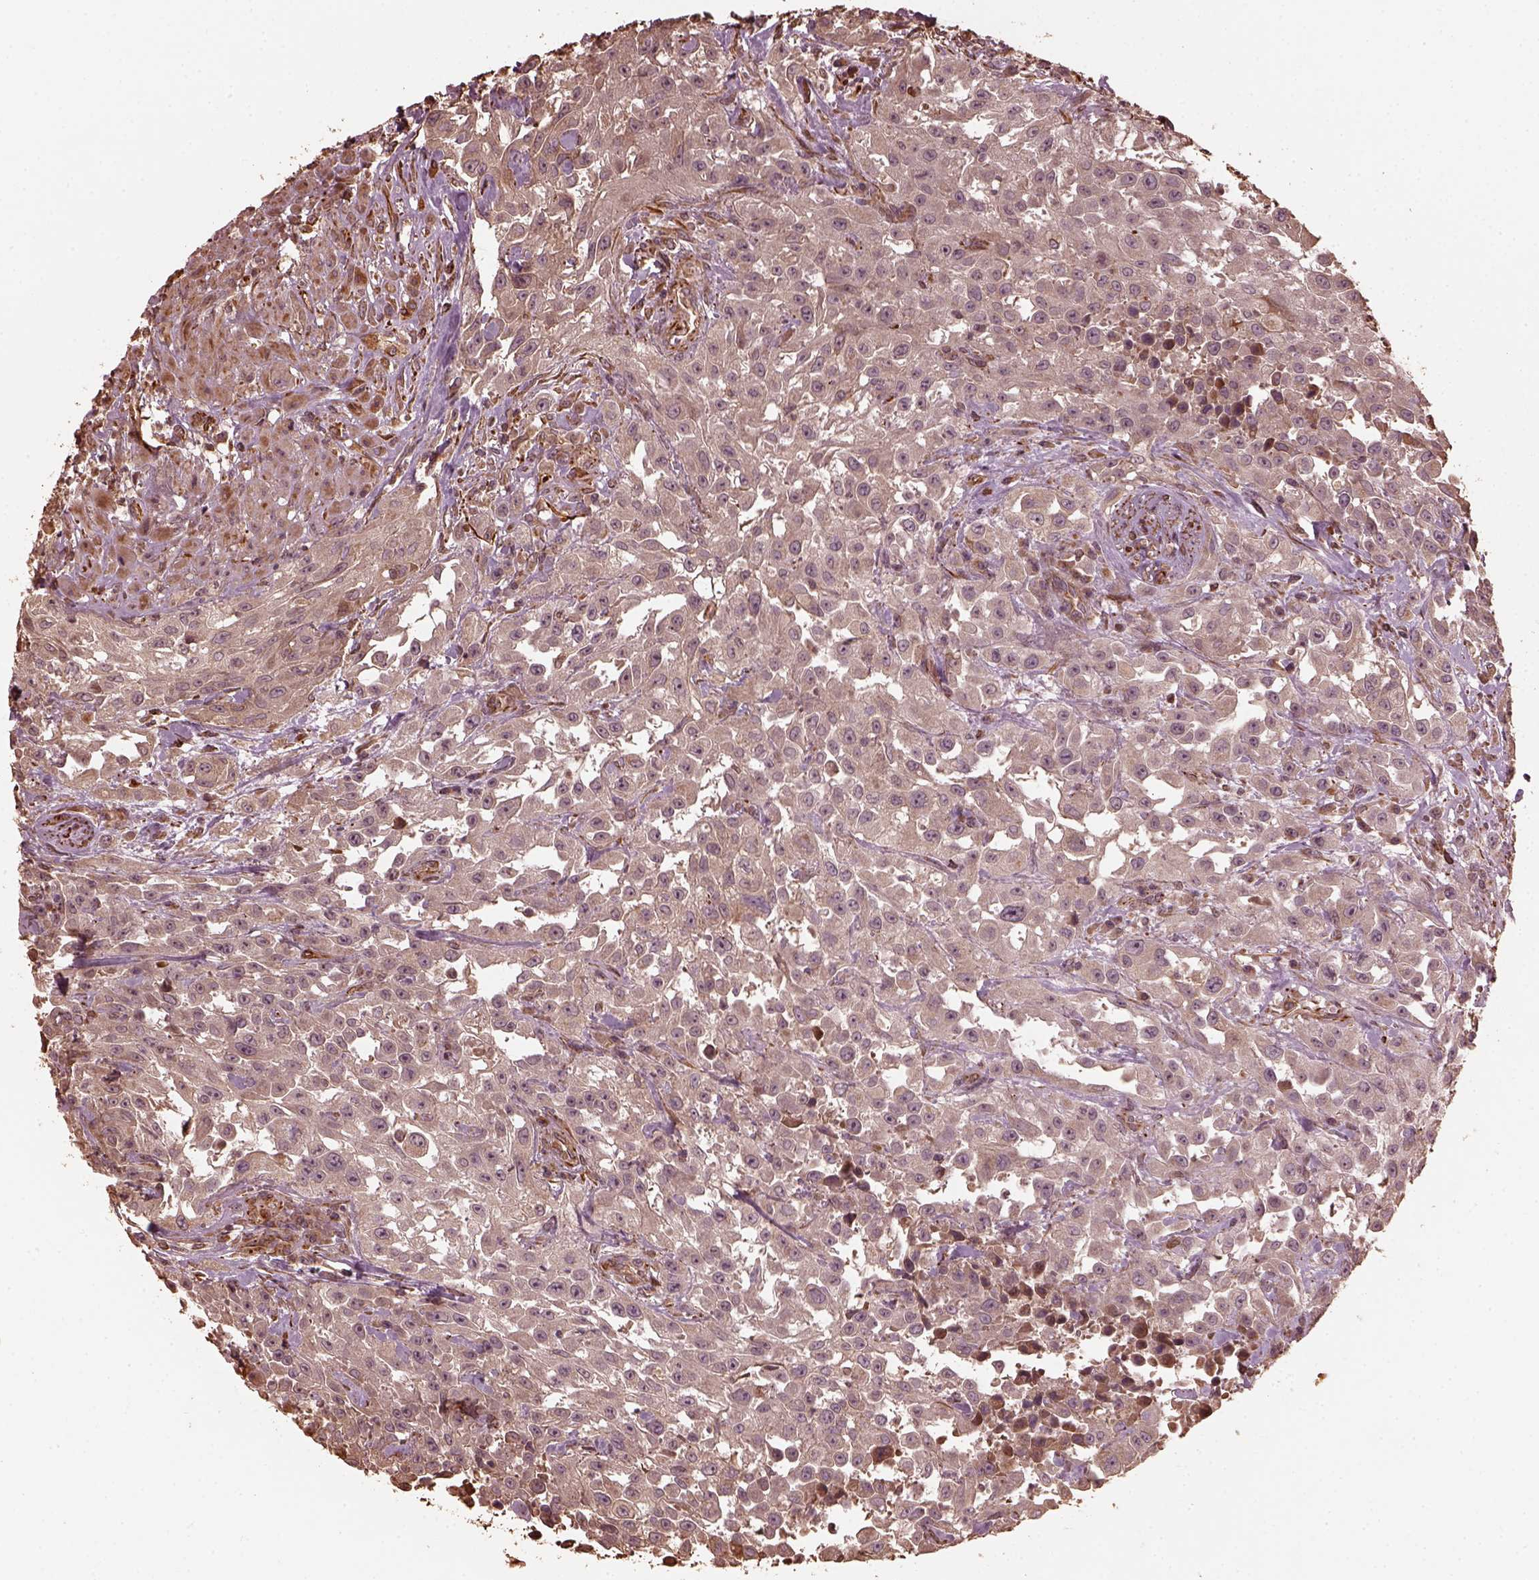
{"staining": {"intensity": "negative", "quantity": "none", "location": "none"}, "tissue": "urothelial cancer", "cell_type": "Tumor cells", "image_type": "cancer", "snomed": [{"axis": "morphology", "description": "Urothelial carcinoma, High grade"}, {"axis": "topography", "description": "Urinary bladder"}], "caption": "This is a micrograph of immunohistochemistry (IHC) staining of high-grade urothelial carcinoma, which shows no expression in tumor cells.", "gene": "GTPBP1", "patient": {"sex": "male", "age": 79}}